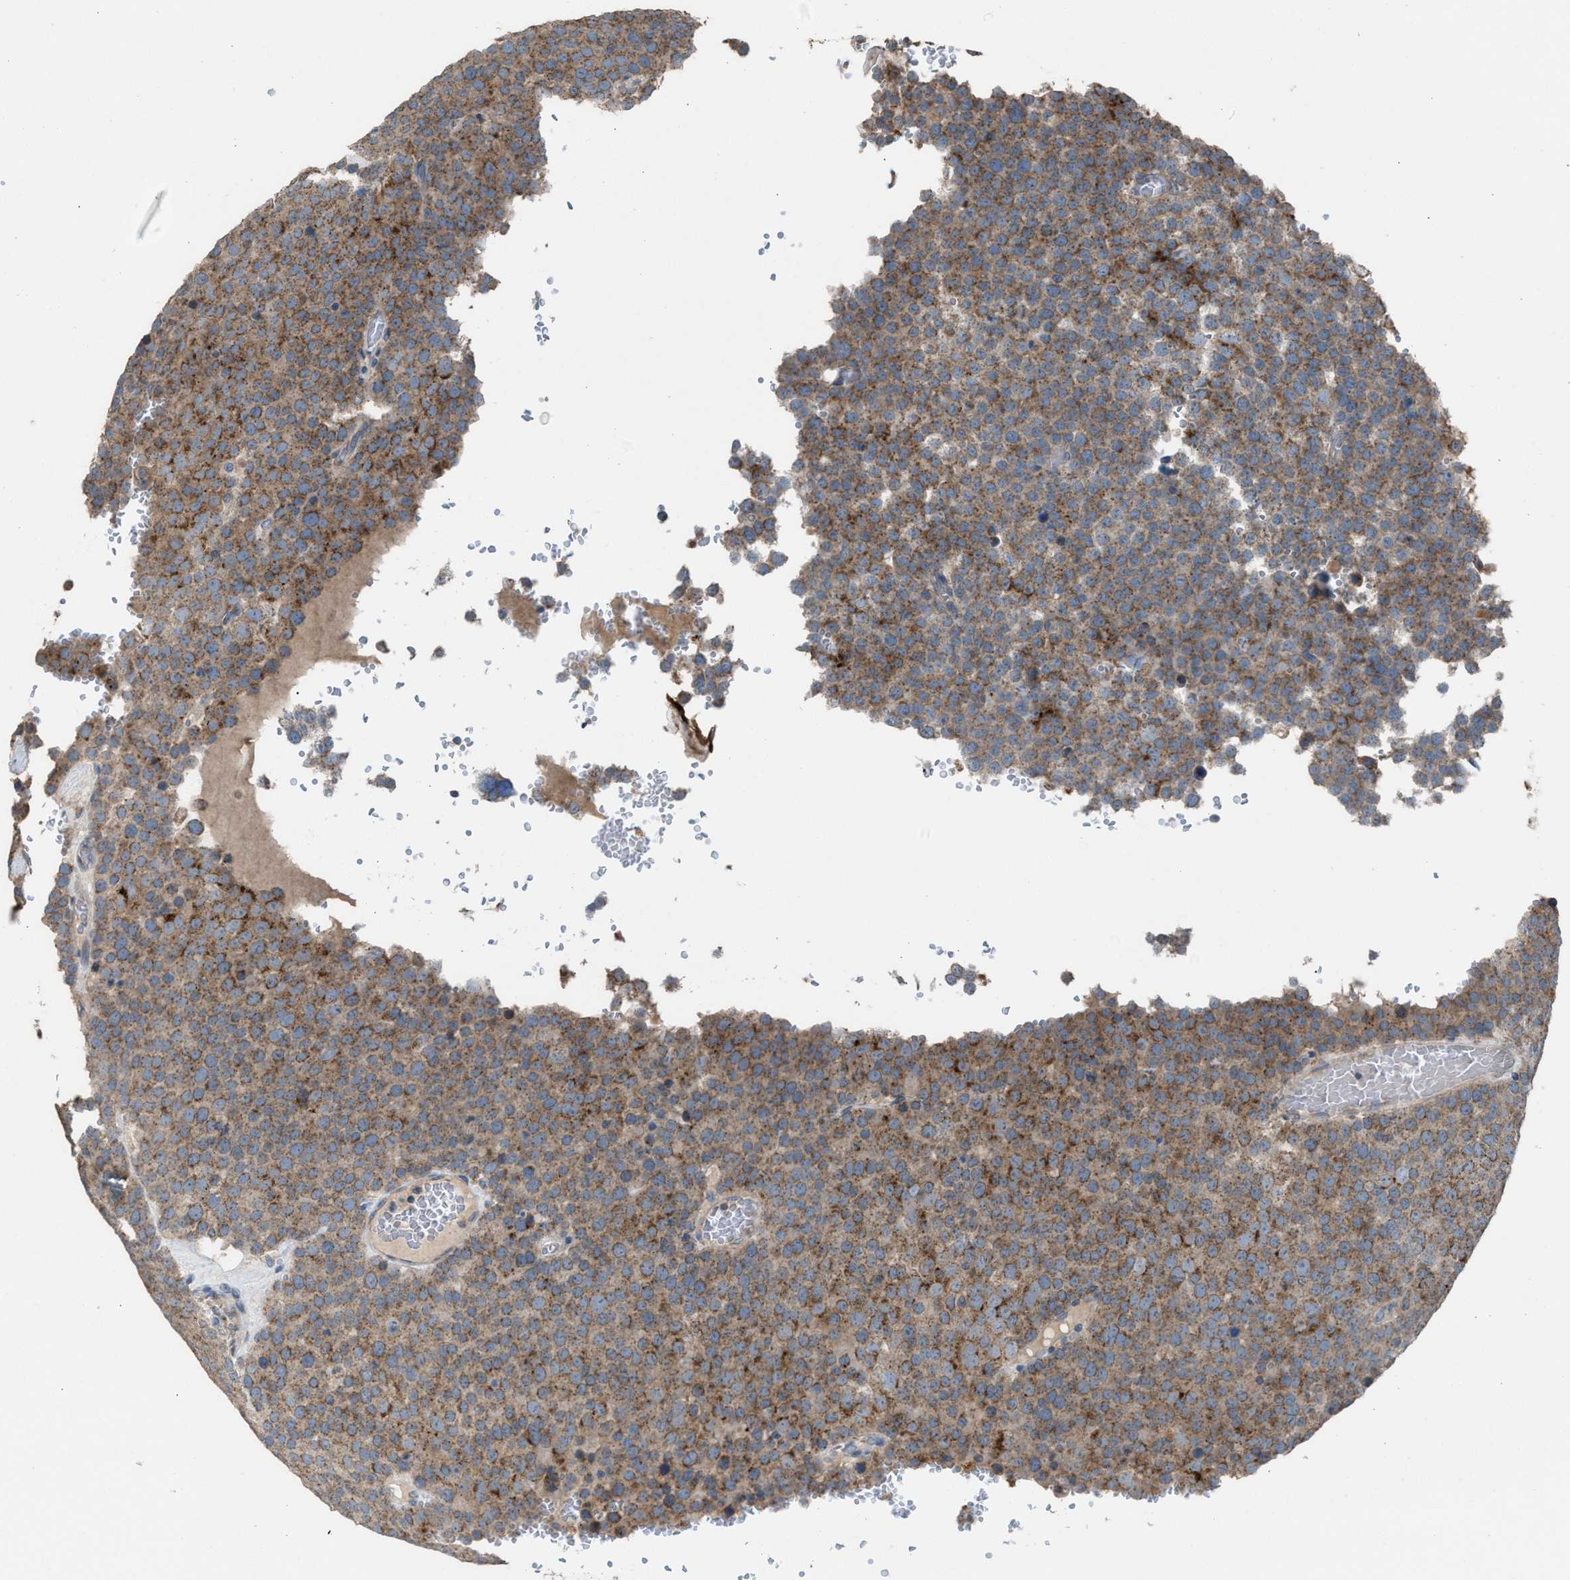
{"staining": {"intensity": "moderate", "quantity": ">75%", "location": "cytoplasmic/membranous"}, "tissue": "testis cancer", "cell_type": "Tumor cells", "image_type": "cancer", "snomed": [{"axis": "morphology", "description": "Seminoma, NOS"}, {"axis": "topography", "description": "Testis"}], "caption": "Immunohistochemistry of testis cancer displays medium levels of moderate cytoplasmic/membranous positivity in about >75% of tumor cells.", "gene": "TPK1", "patient": {"sex": "male", "age": 71}}